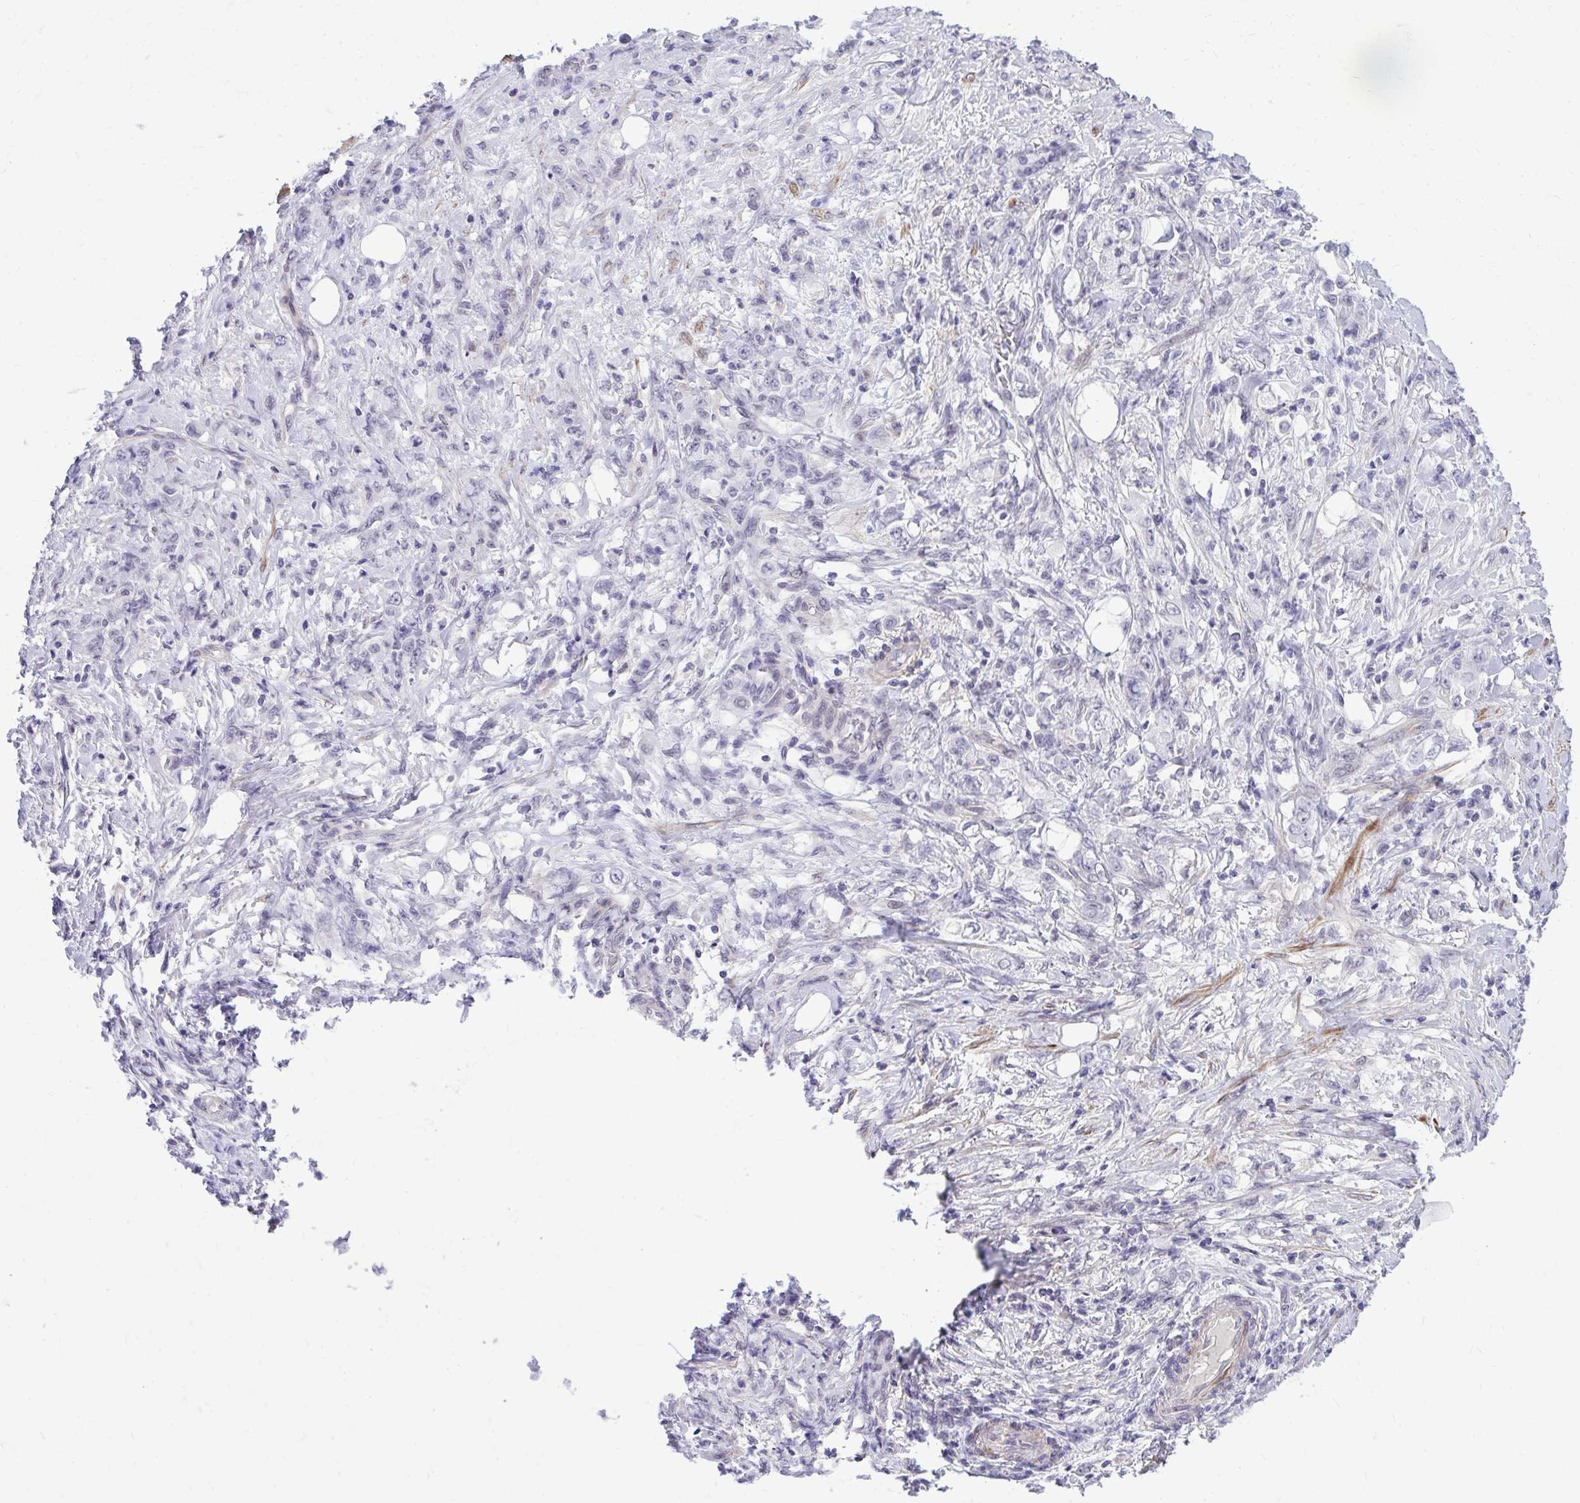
{"staining": {"intensity": "negative", "quantity": "none", "location": "none"}, "tissue": "stomach cancer", "cell_type": "Tumor cells", "image_type": "cancer", "snomed": [{"axis": "morphology", "description": "Adenocarcinoma, NOS"}, {"axis": "topography", "description": "Stomach"}], "caption": "Adenocarcinoma (stomach) was stained to show a protein in brown. There is no significant expression in tumor cells.", "gene": "ZBTB25", "patient": {"sex": "female", "age": 79}}